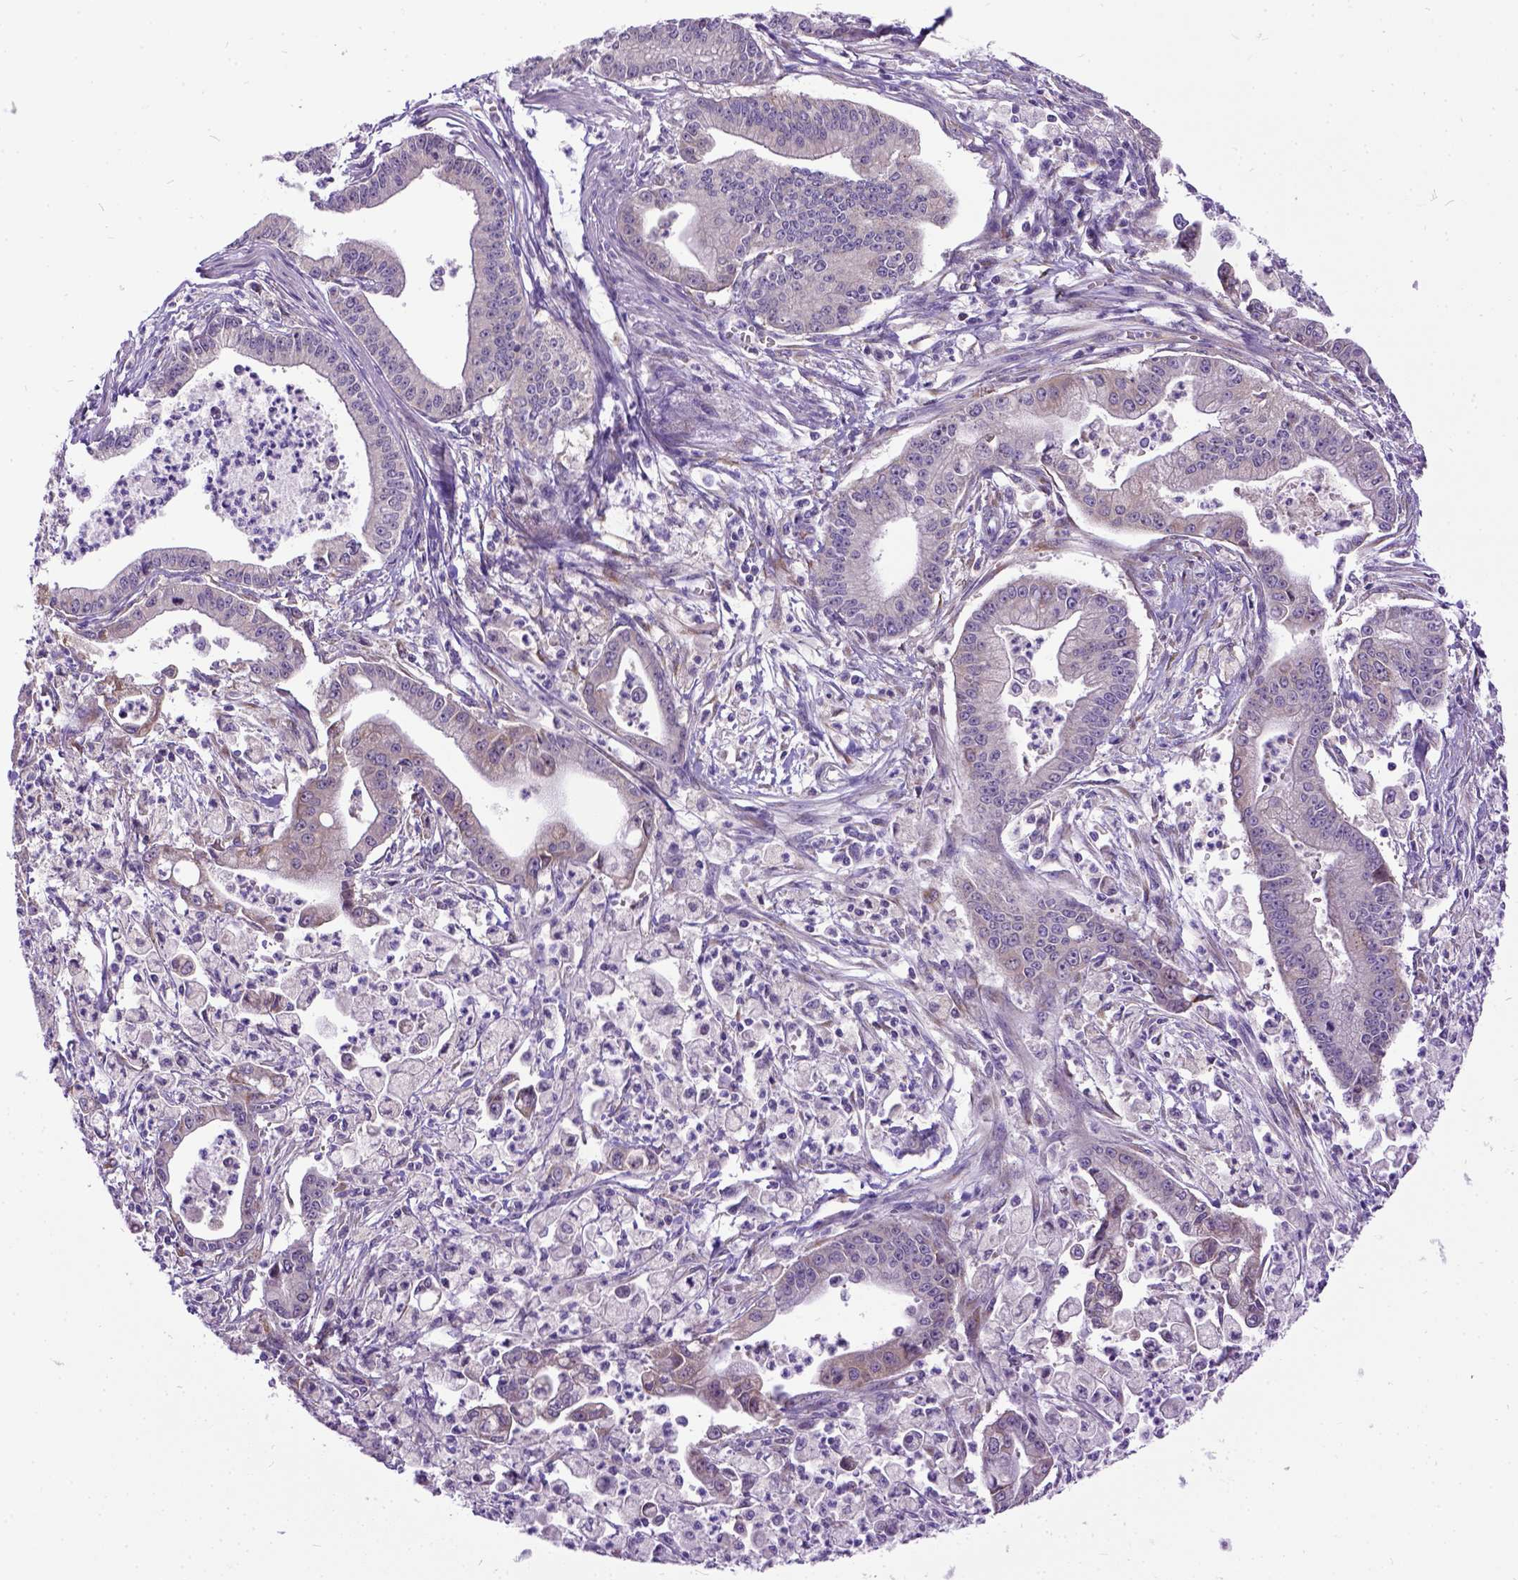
{"staining": {"intensity": "weak", "quantity": "25%-75%", "location": "cytoplasmic/membranous"}, "tissue": "pancreatic cancer", "cell_type": "Tumor cells", "image_type": "cancer", "snomed": [{"axis": "morphology", "description": "Adenocarcinoma, NOS"}, {"axis": "topography", "description": "Pancreas"}], "caption": "DAB (3,3'-diaminobenzidine) immunohistochemical staining of human pancreatic cancer (adenocarcinoma) reveals weak cytoplasmic/membranous protein expression in approximately 25%-75% of tumor cells.", "gene": "NEK5", "patient": {"sex": "female", "age": 65}}